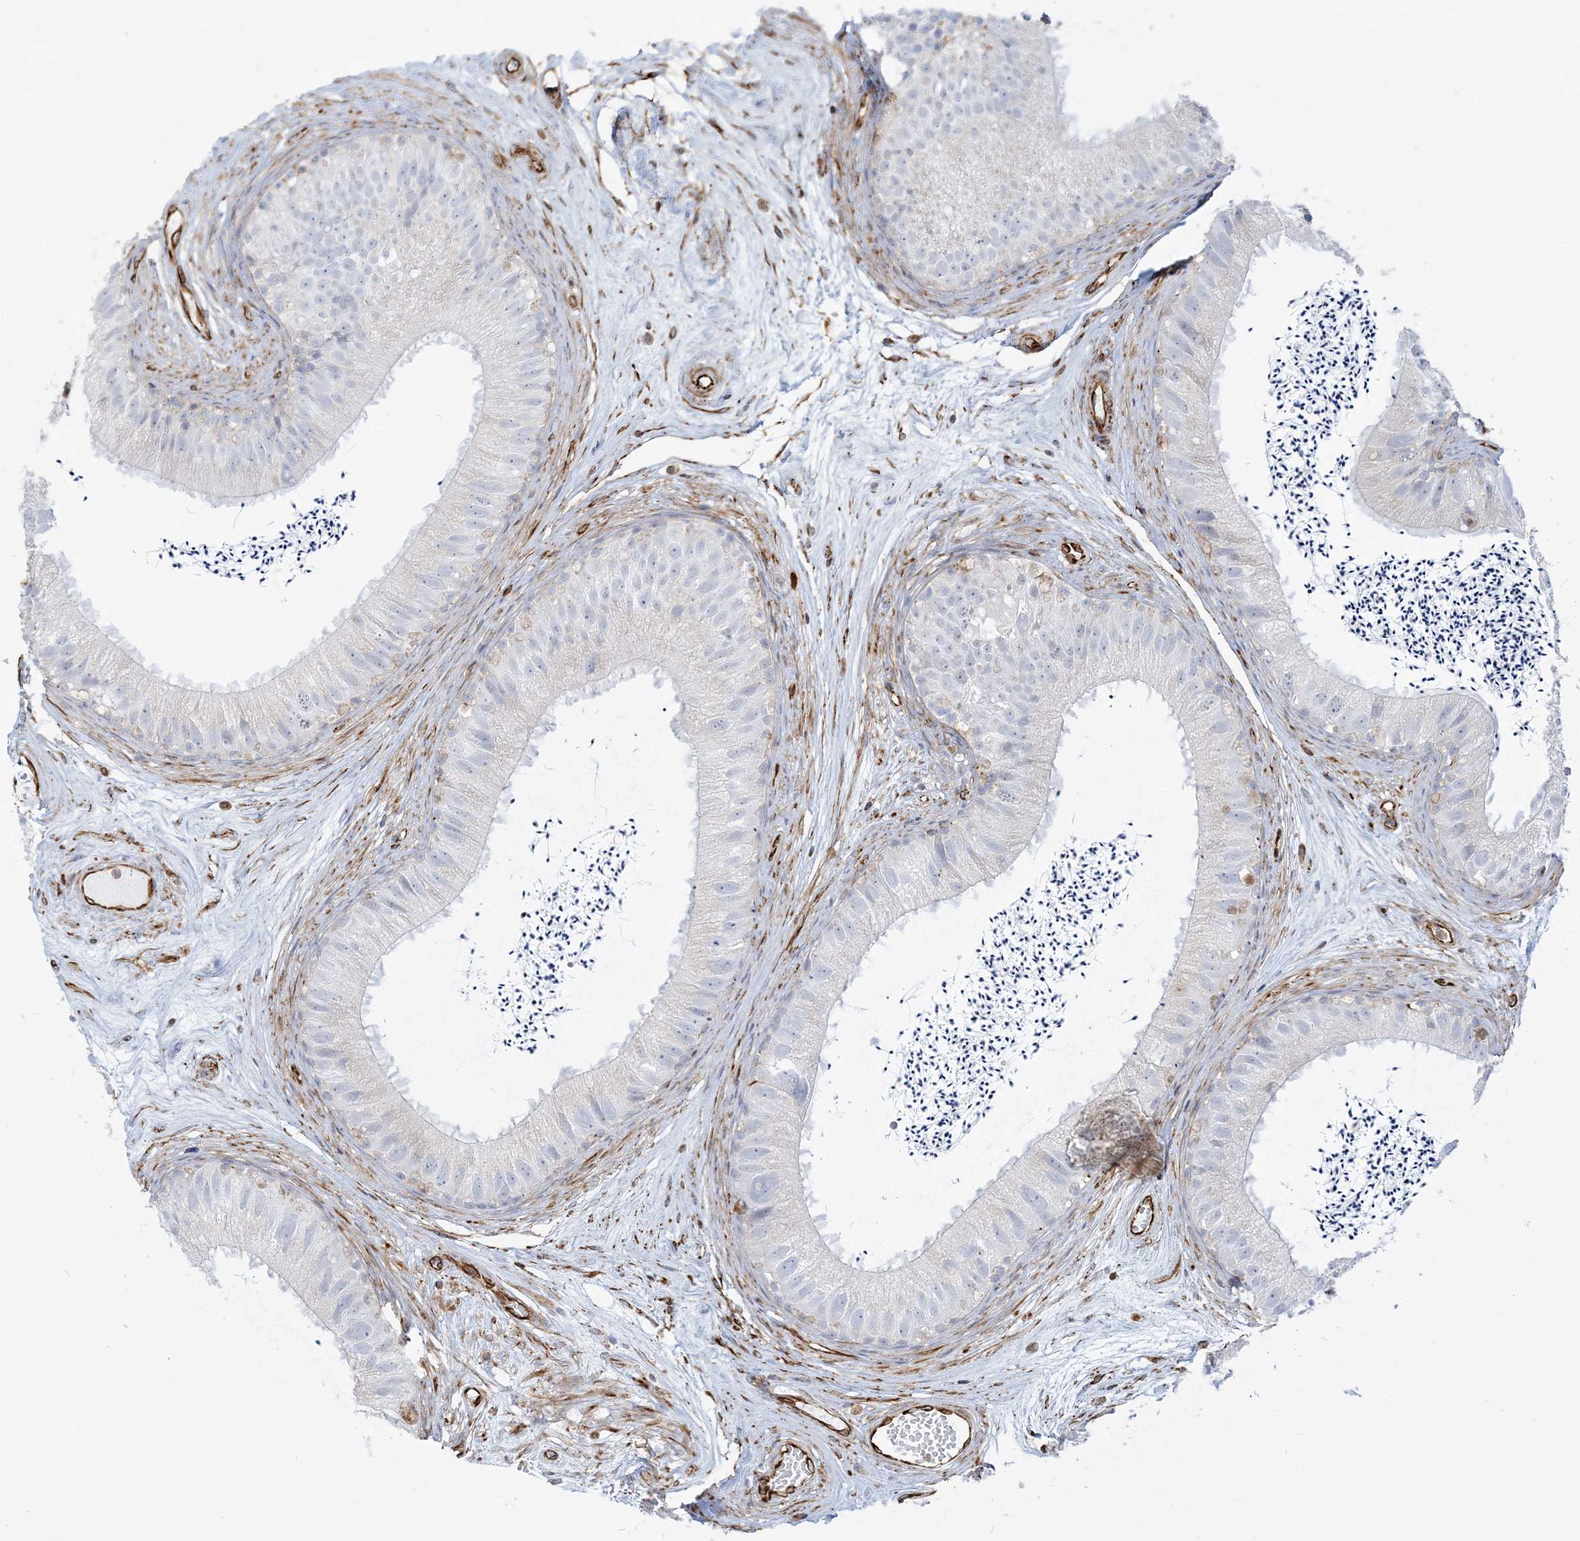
{"staining": {"intensity": "strong", "quantity": "<25%", "location": "cytoplasmic/membranous"}, "tissue": "epididymis", "cell_type": "Glandular cells", "image_type": "normal", "snomed": [{"axis": "morphology", "description": "Normal tissue, NOS"}, {"axis": "topography", "description": "Epididymis"}], "caption": "Epididymis was stained to show a protein in brown. There is medium levels of strong cytoplasmic/membranous expression in approximately <25% of glandular cells. (DAB IHC, brown staining for protein, blue staining for nuclei).", "gene": "SCLT1", "patient": {"sex": "male", "age": 77}}